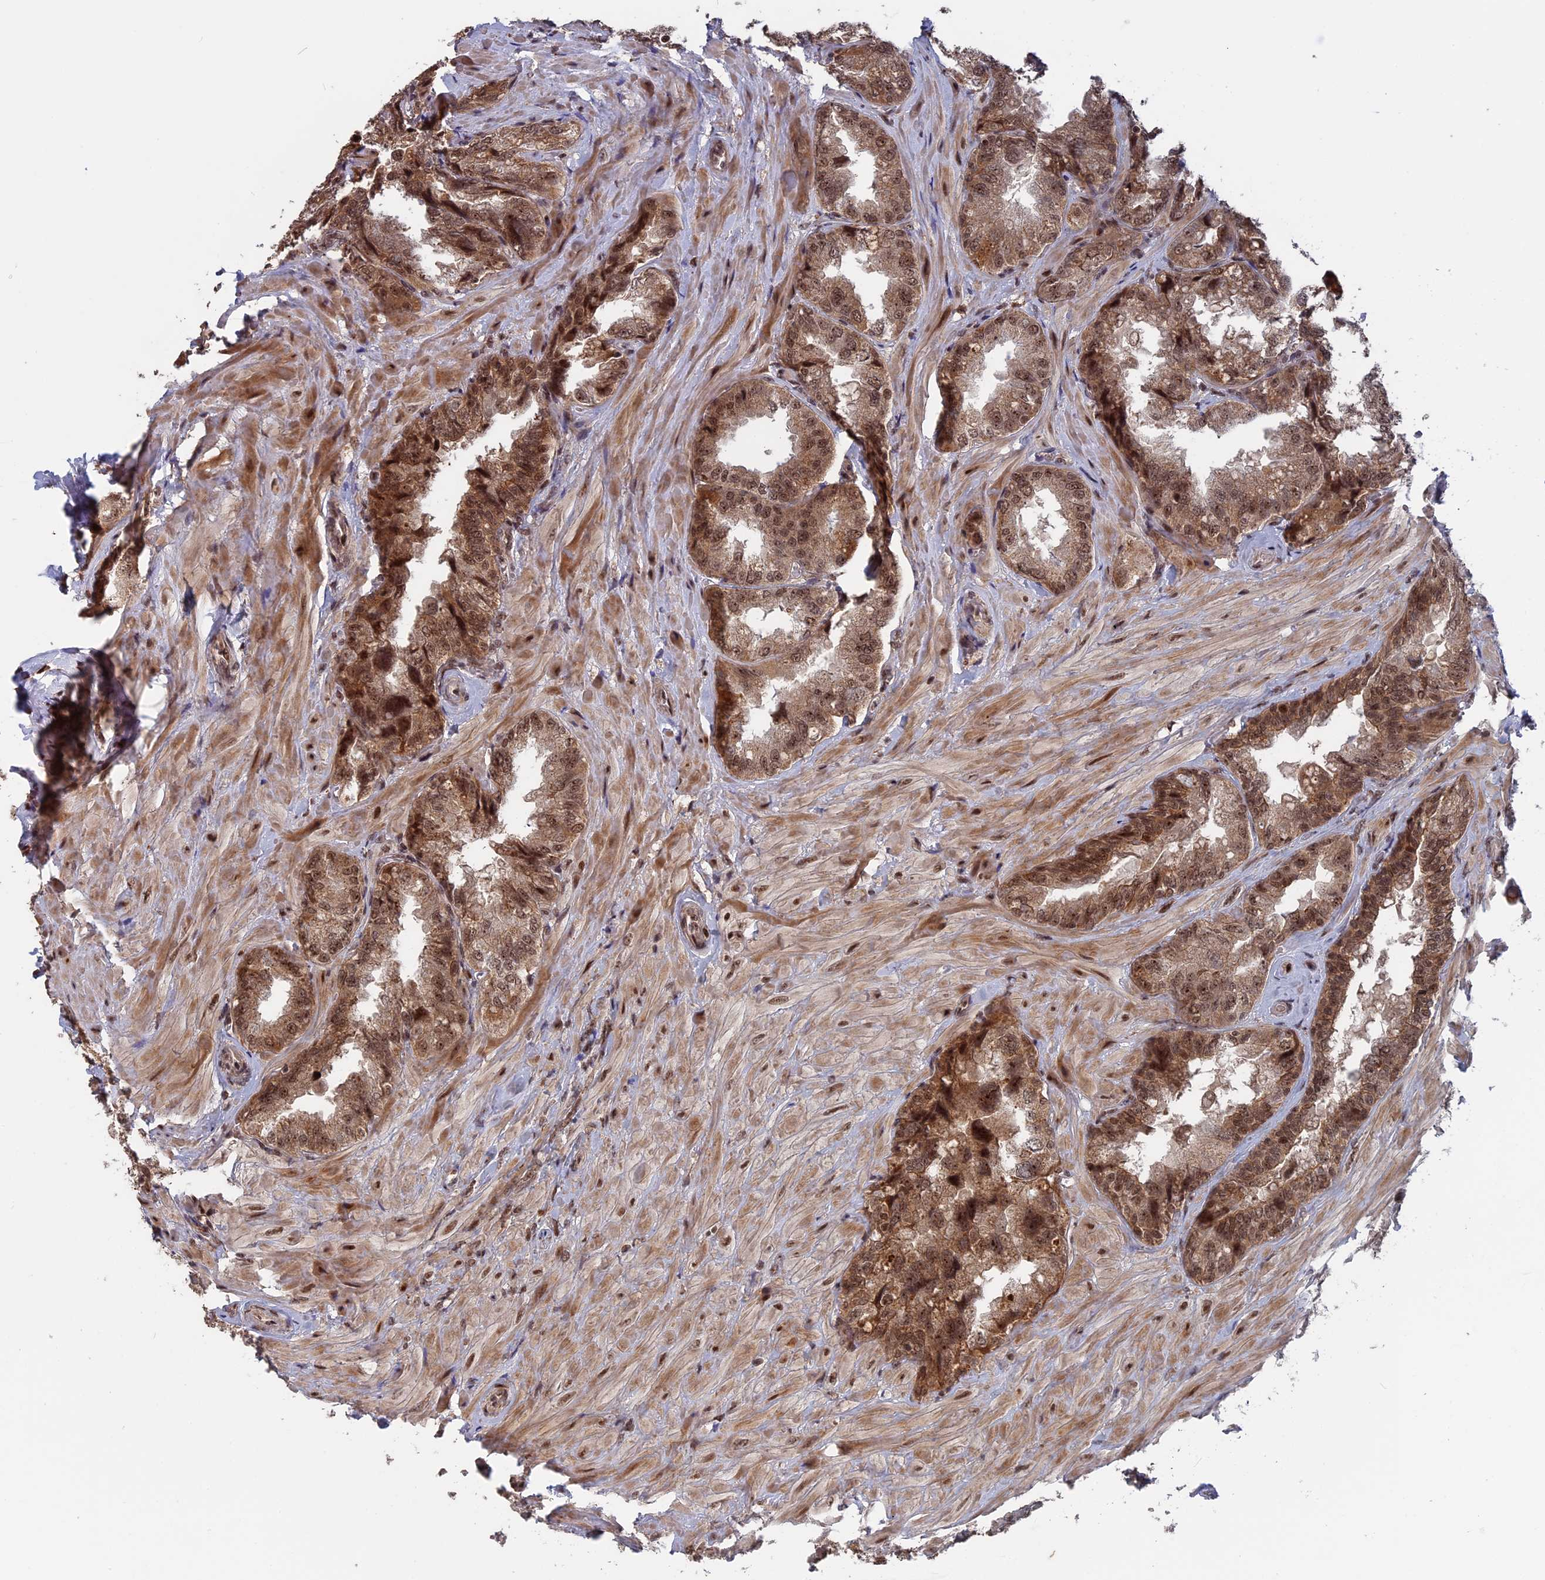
{"staining": {"intensity": "moderate", "quantity": ">75%", "location": "cytoplasmic/membranous,nuclear"}, "tissue": "seminal vesicle", "cell_type": "Glandular cells", "image_type": "normal", "snomed": [{"axis": "morphology", "description": "Normal tissue, NOS"}, {"axis": "topography", "description": "Prostate and seminal vesicle, NOS"}, {"axis": "topography", "description": "Prostate"}, {"axis": "topography", "description": "Seminal veicle"}], "caption": "This micrograph demonstrates unremarkable seminal vesicle stained with immunohistochemistry to label a protein in brown. The cytoplasmic/membranous,nuclear of glandular cells show moderate positivity for the protein. Nuclei are counter-stained blue.", "gene": "CACTIN", "patient": {"sex": "male", "age": 67}}